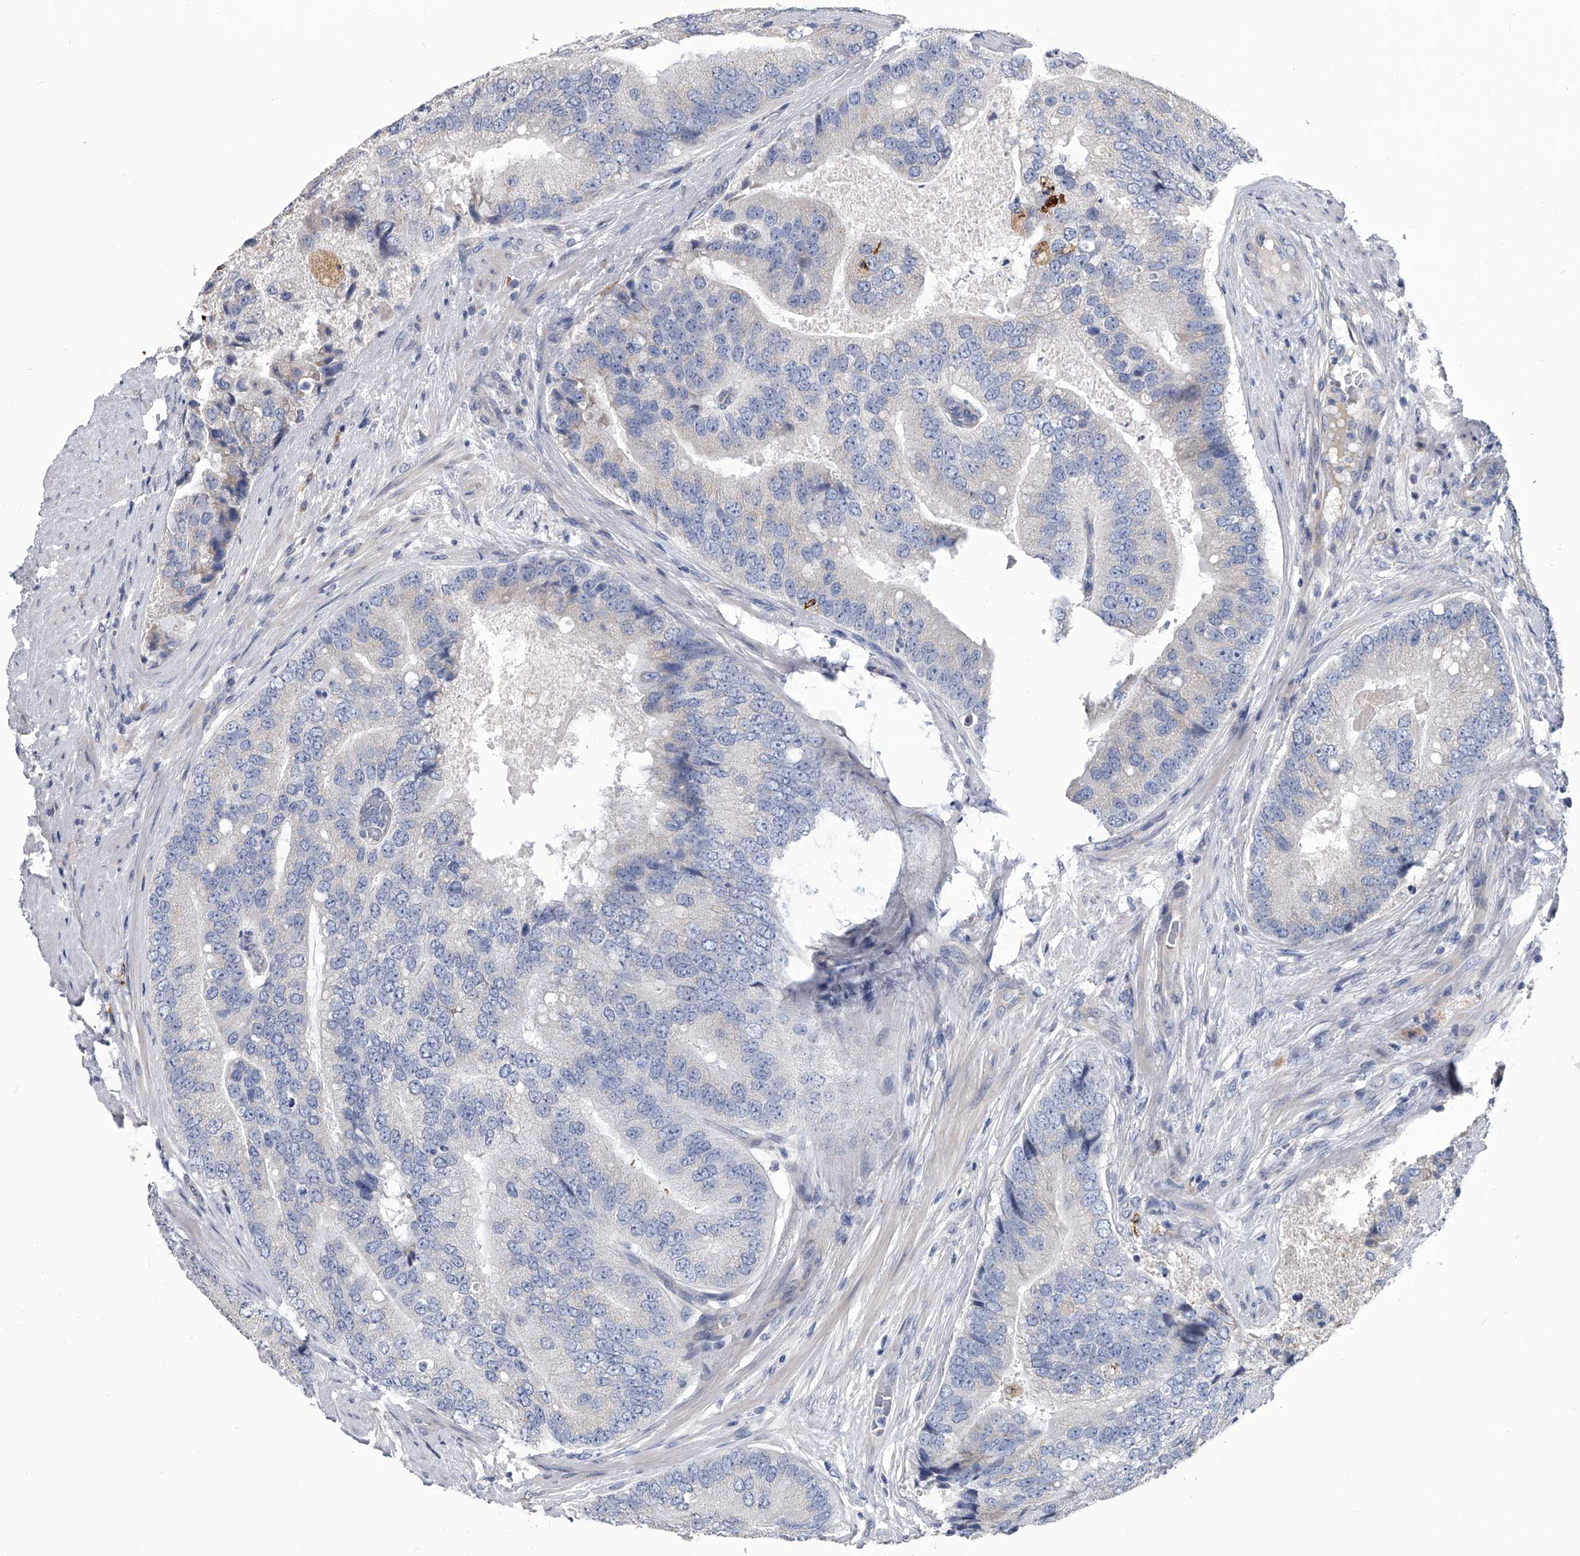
{"staining": {"intensity": "negative", "quantity": "none", "location": "none"}, "tissue": "prostate cancer", "cell_type": "Tumor cells", "image_type": "cancer", "snomed": [{"axis": "morphology", "description": "Adenocarcinoma, High grade"}, {"axis": "topography", "description": "Prostate"}], "caption": "The photomicrograph demonstrates no significant expression in tumor cells of high-grade adenocarcinoma (prostate).", "gene": "SPP1", "patient": {"sex": "male", "age": 70}}